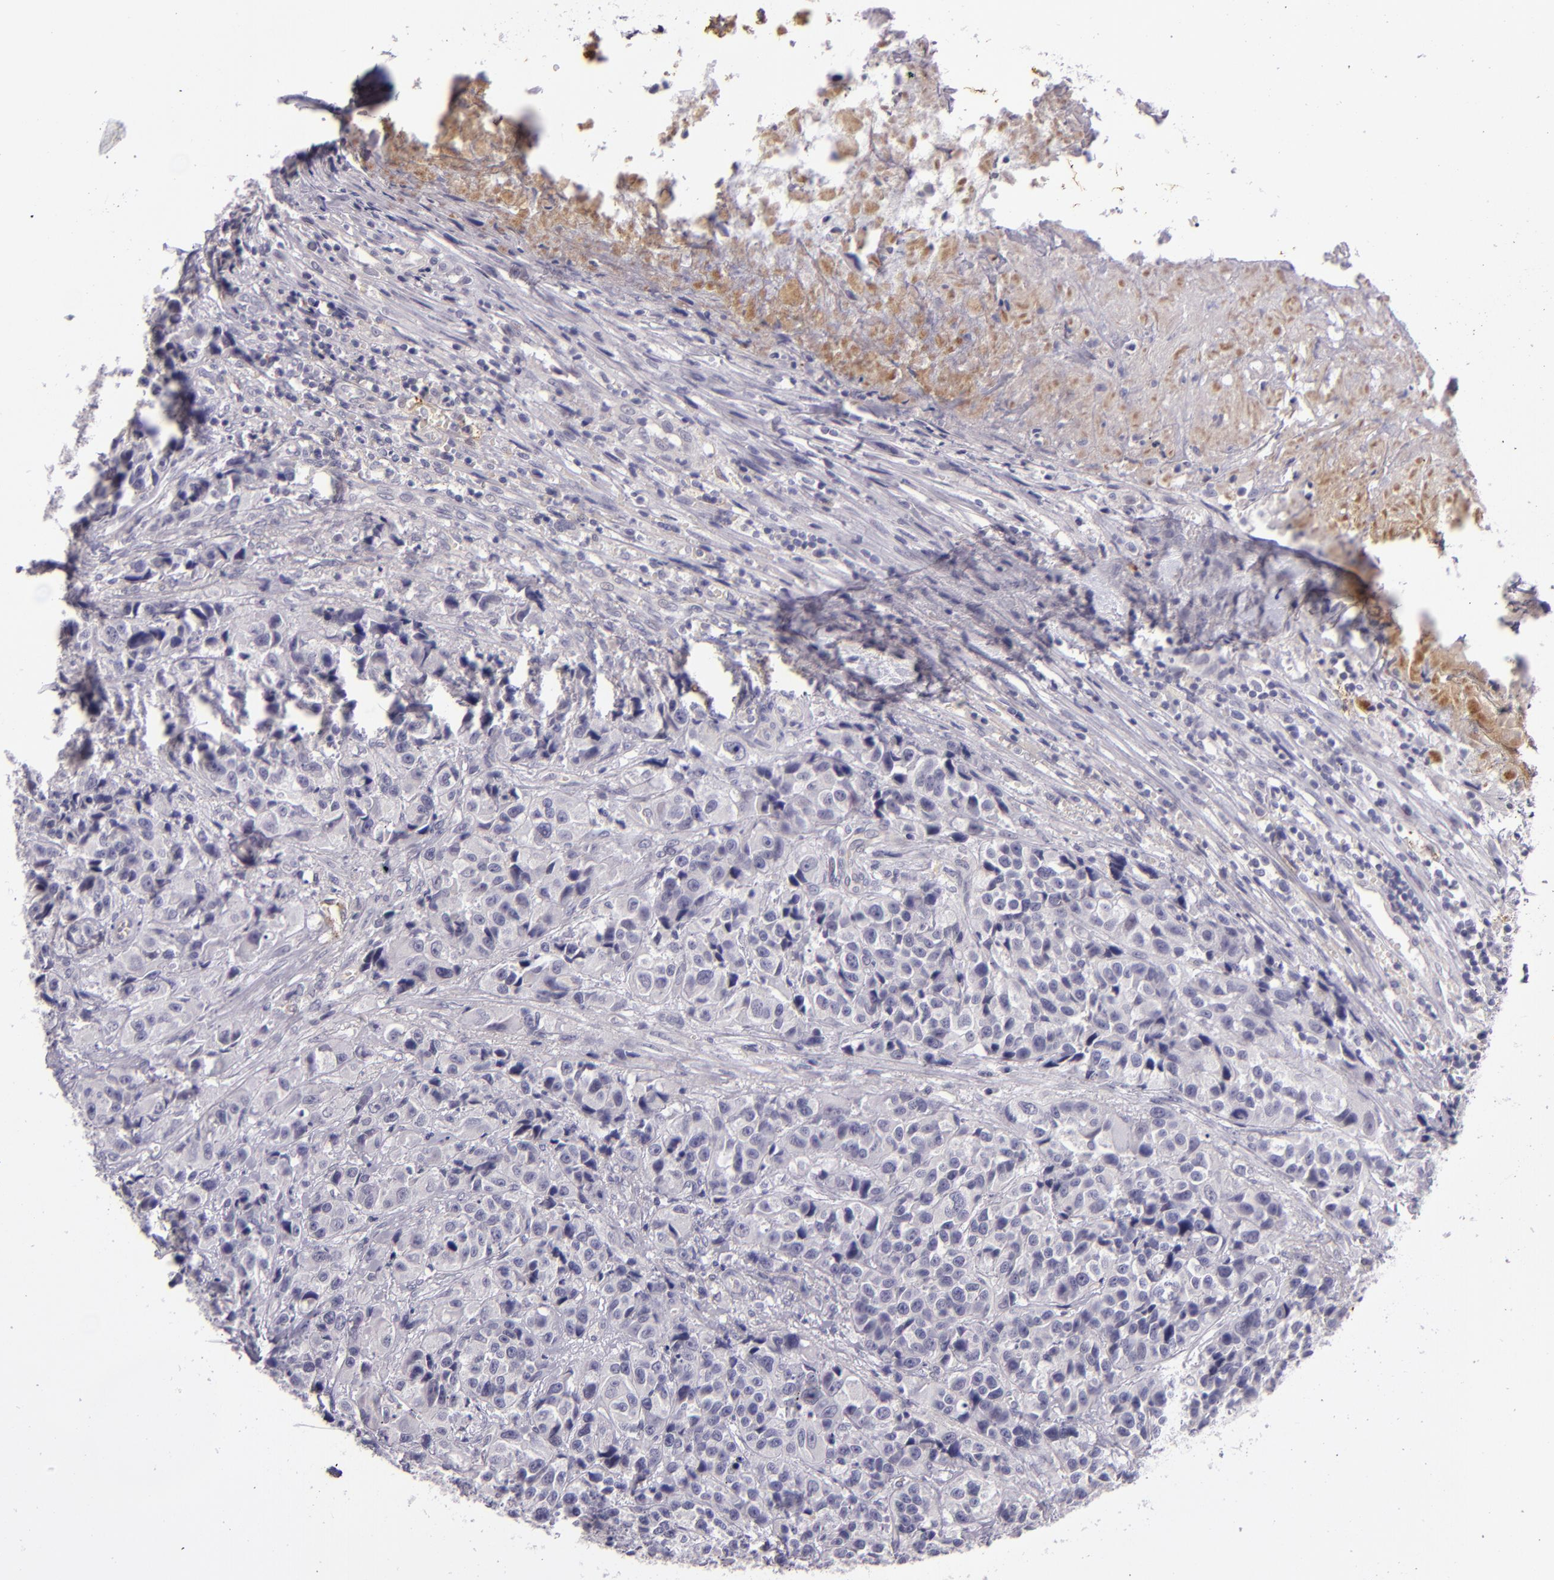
{"staining": {"intensity": "negative", "quantity": "none", "location": "none"}, "tissue": "urothelial cancer", "cell_type": "Tumor cells", "image_type": "cancer", "snomed": [{"axis": "morphology", "description": "Urothelial carcinoma, High grade"}, {"axis": "topography", "description": "Urinary bladder"}], "caption": "Immunohistochemistry micrograph of human urothelial carcinoma (high-grade) stained for a protein (brown), which shows no positivity in tumor cells.", "gene": "SNCB", "patient": {"sex": "female", "age": 81}}